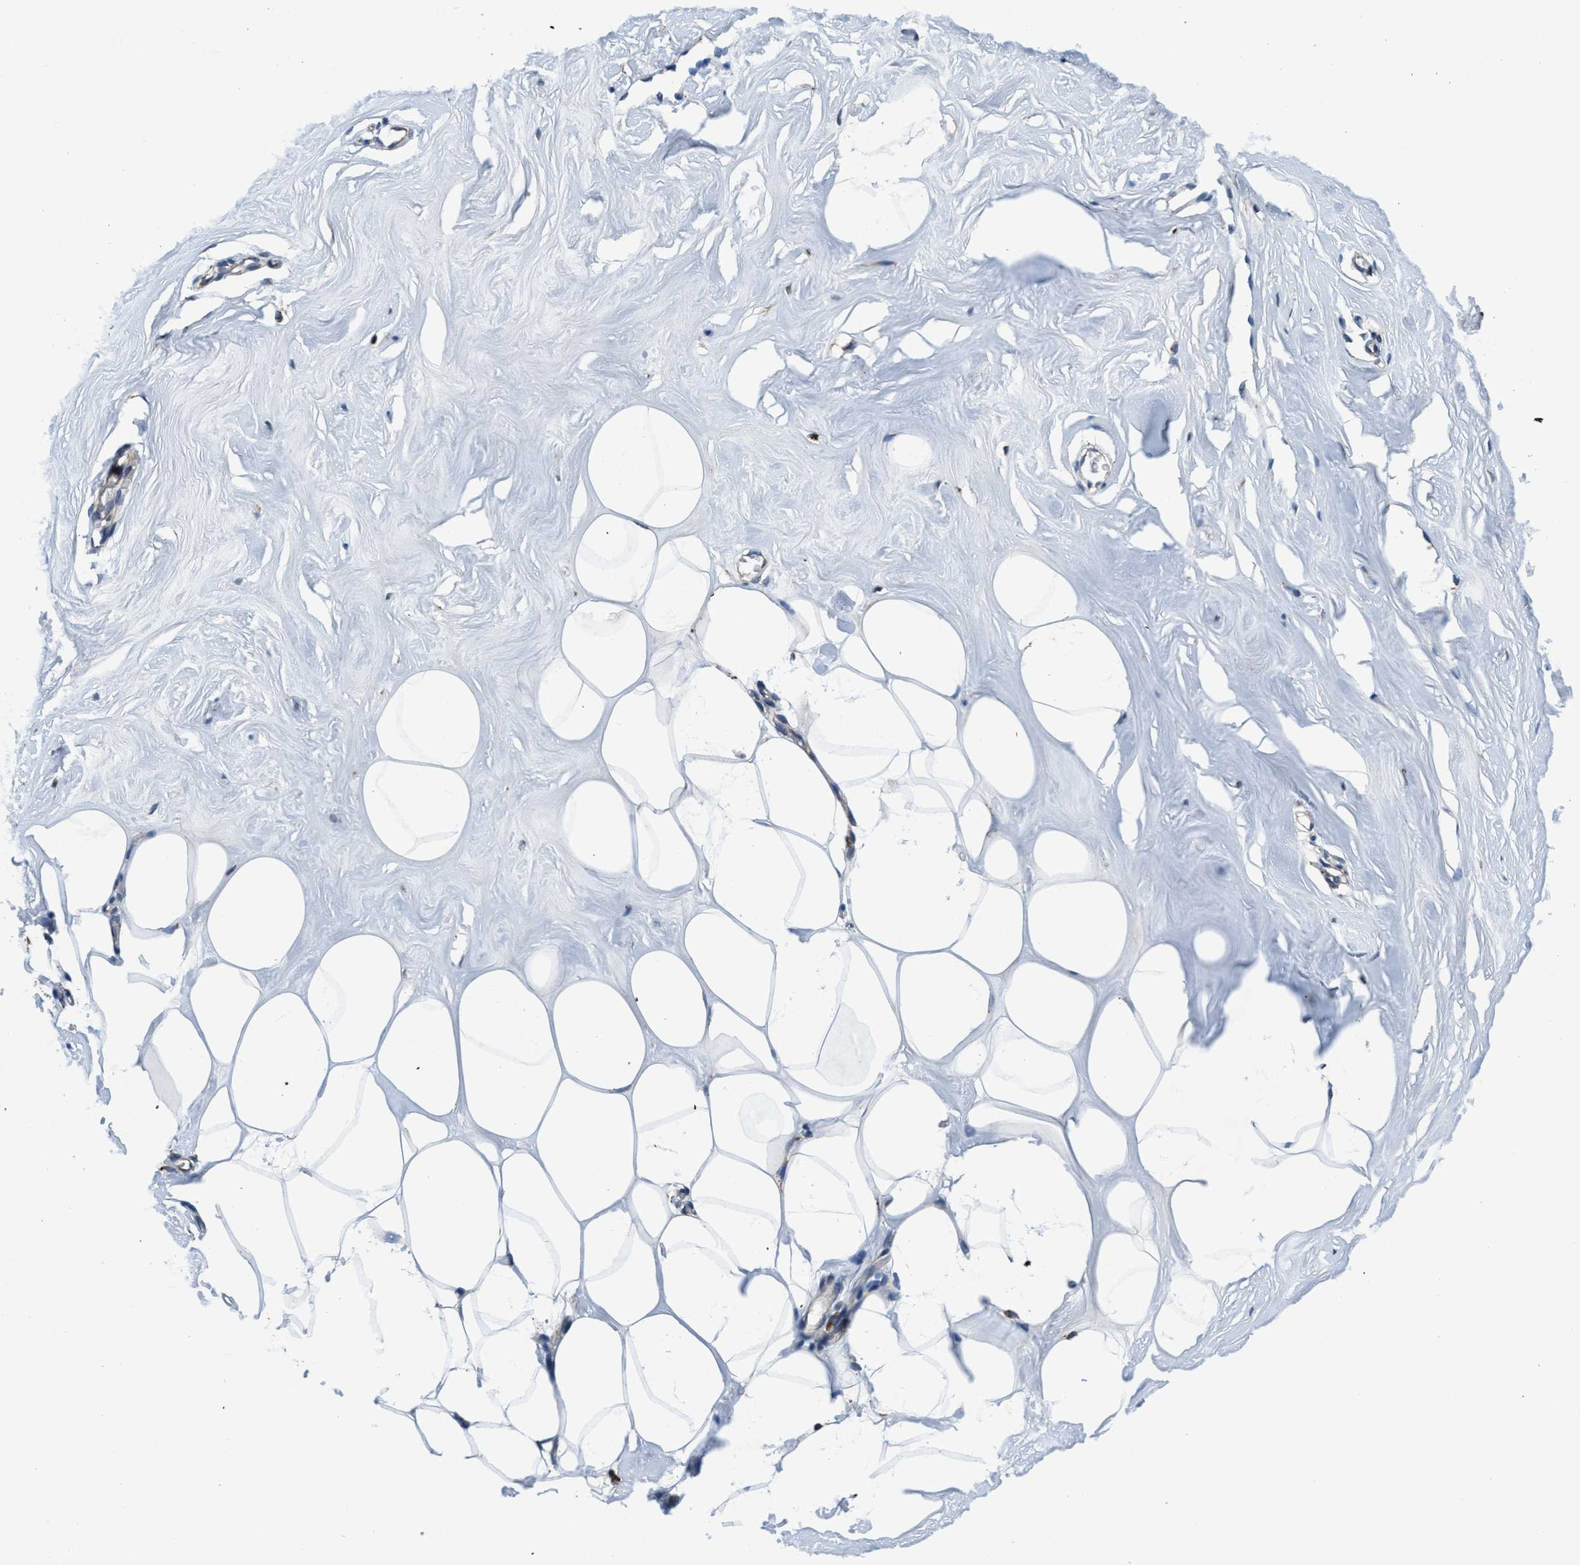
{"staining": {"intensity": "weak", "quantity": ">75%", "location": "cytoplasmic/membranous"}, "tissue": "adipose tissue", "cell_type": "Adipocytes", "image_type": "normal", "snomed": [{"axis": "morphology", "description": "Normal tissue, NOS"}, {"axis": "morphology", "description": "Fibrosis, NOS"}, {"axis": "topography", "description": "Breast"}, {"axis": "topography", "description": "Adipose tissue"}], "caption": "High-magnification brightfield microscopy of benign adipose tissue stained with DAB (brown) and counterstained with hematoxylin (blue). adipocytes exhibit weak cytoplasmic/membranous expression is present in about>75% of cells. (Stains: DAB in brown, nuclei in blue, Microscopy: brightfield microscopy at high magnification).", "gene": "ENDOG", "patient": {"sex": "female", "age": 39}}